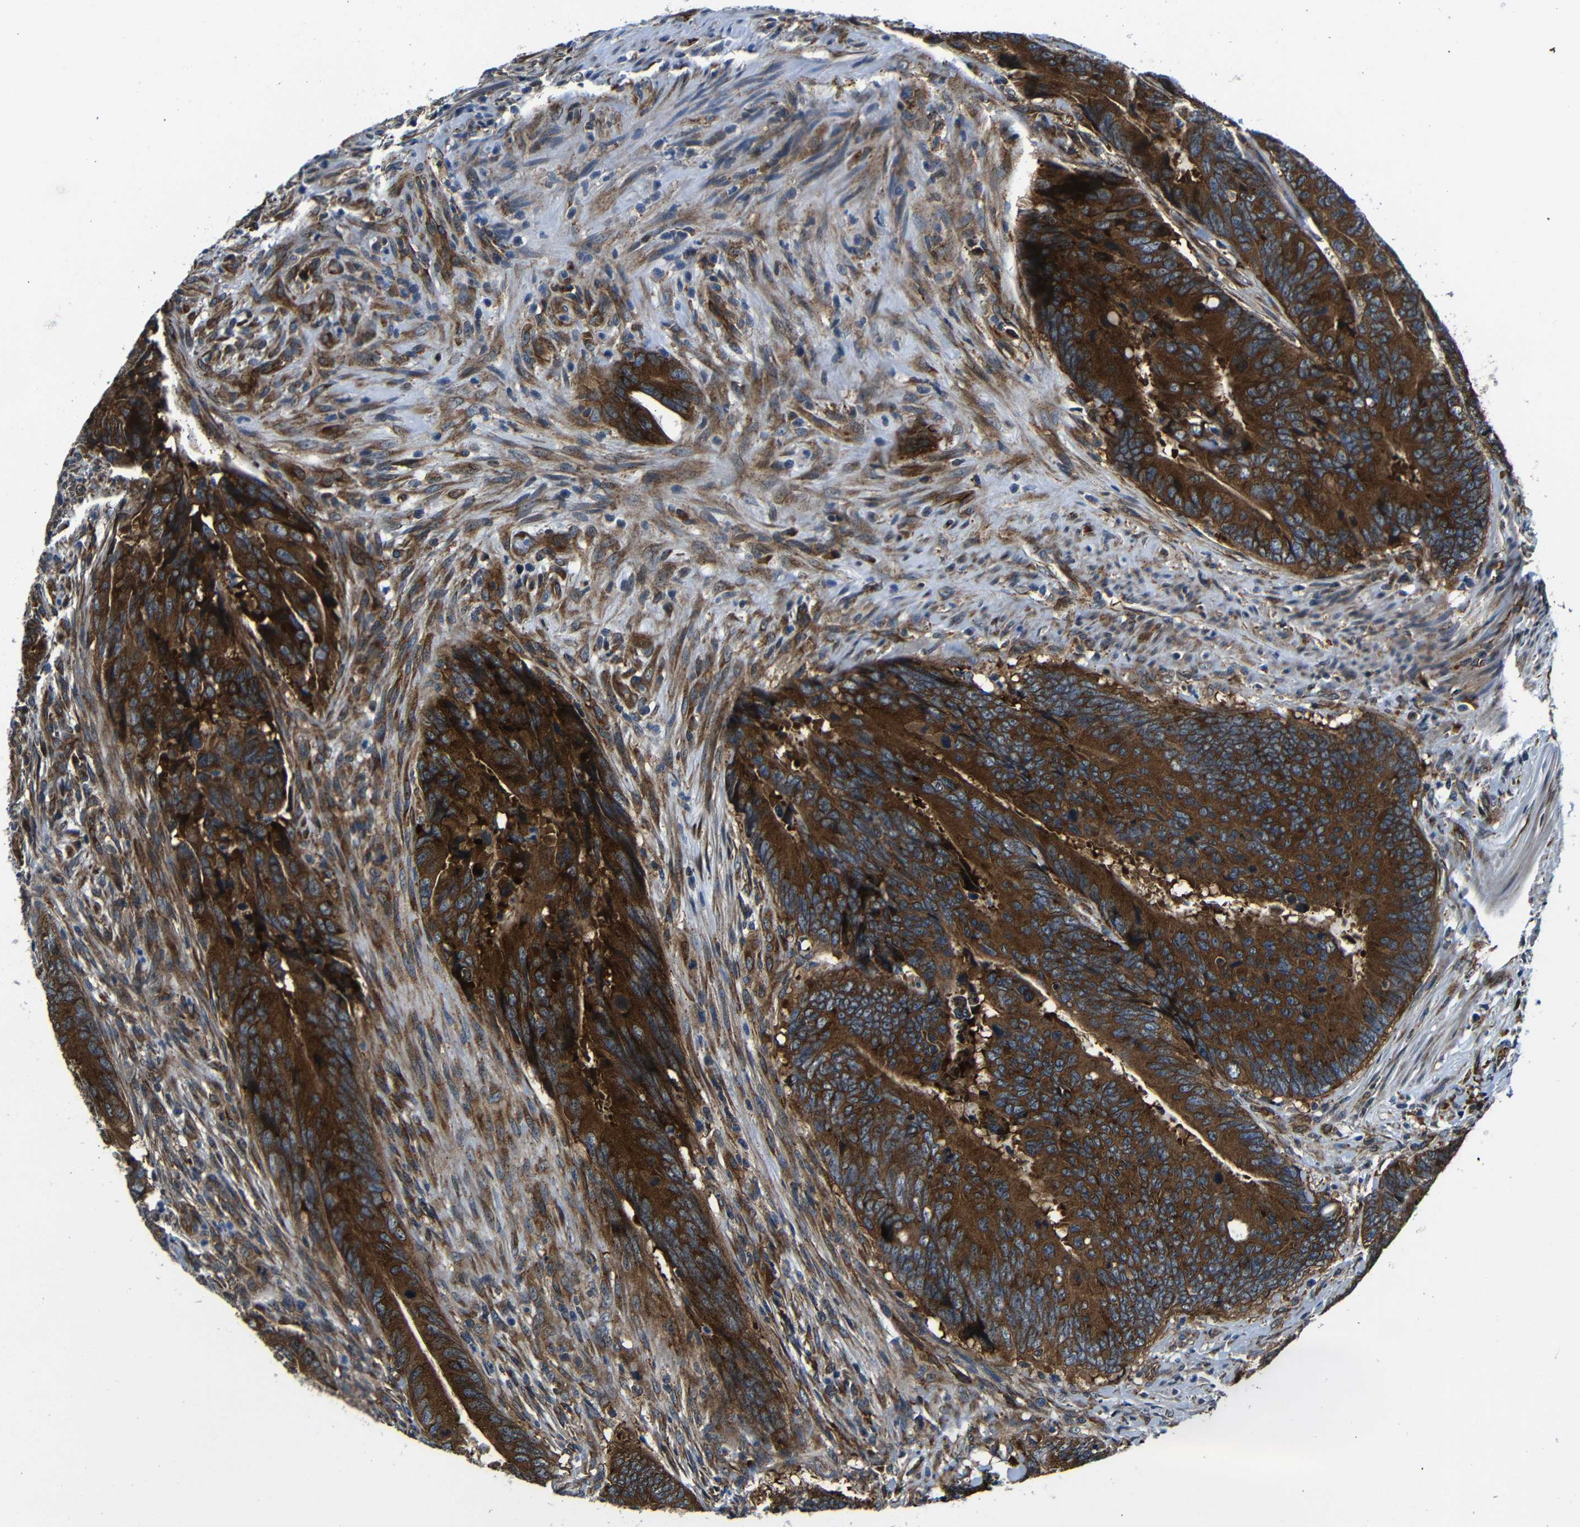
{"staining": {"intensity": "strong", "quantity": ">75%", "location": "cytoplasmic/membranous"}, "tissue": "colorectal cancer", "cell_type": "Tumor cells", "image_type": "cancer", "snomed": [{"axis": "morphology", "description": "Normal tissue, NOS"}, {"axis": "morphology", "description": "Adenocarcinoma, NOS"}, {"axis": "topography", "description": "Colon"}], "caption": "A high-resolution histopathology image shows IHC staining of adenocarcinoma (colorectal), which reveals strong cytoplasmic/membranous positivity in approximately >75% of tumor cells.", "gene": "ABCE1", "patient": {"sex": "male", "age": 56}}